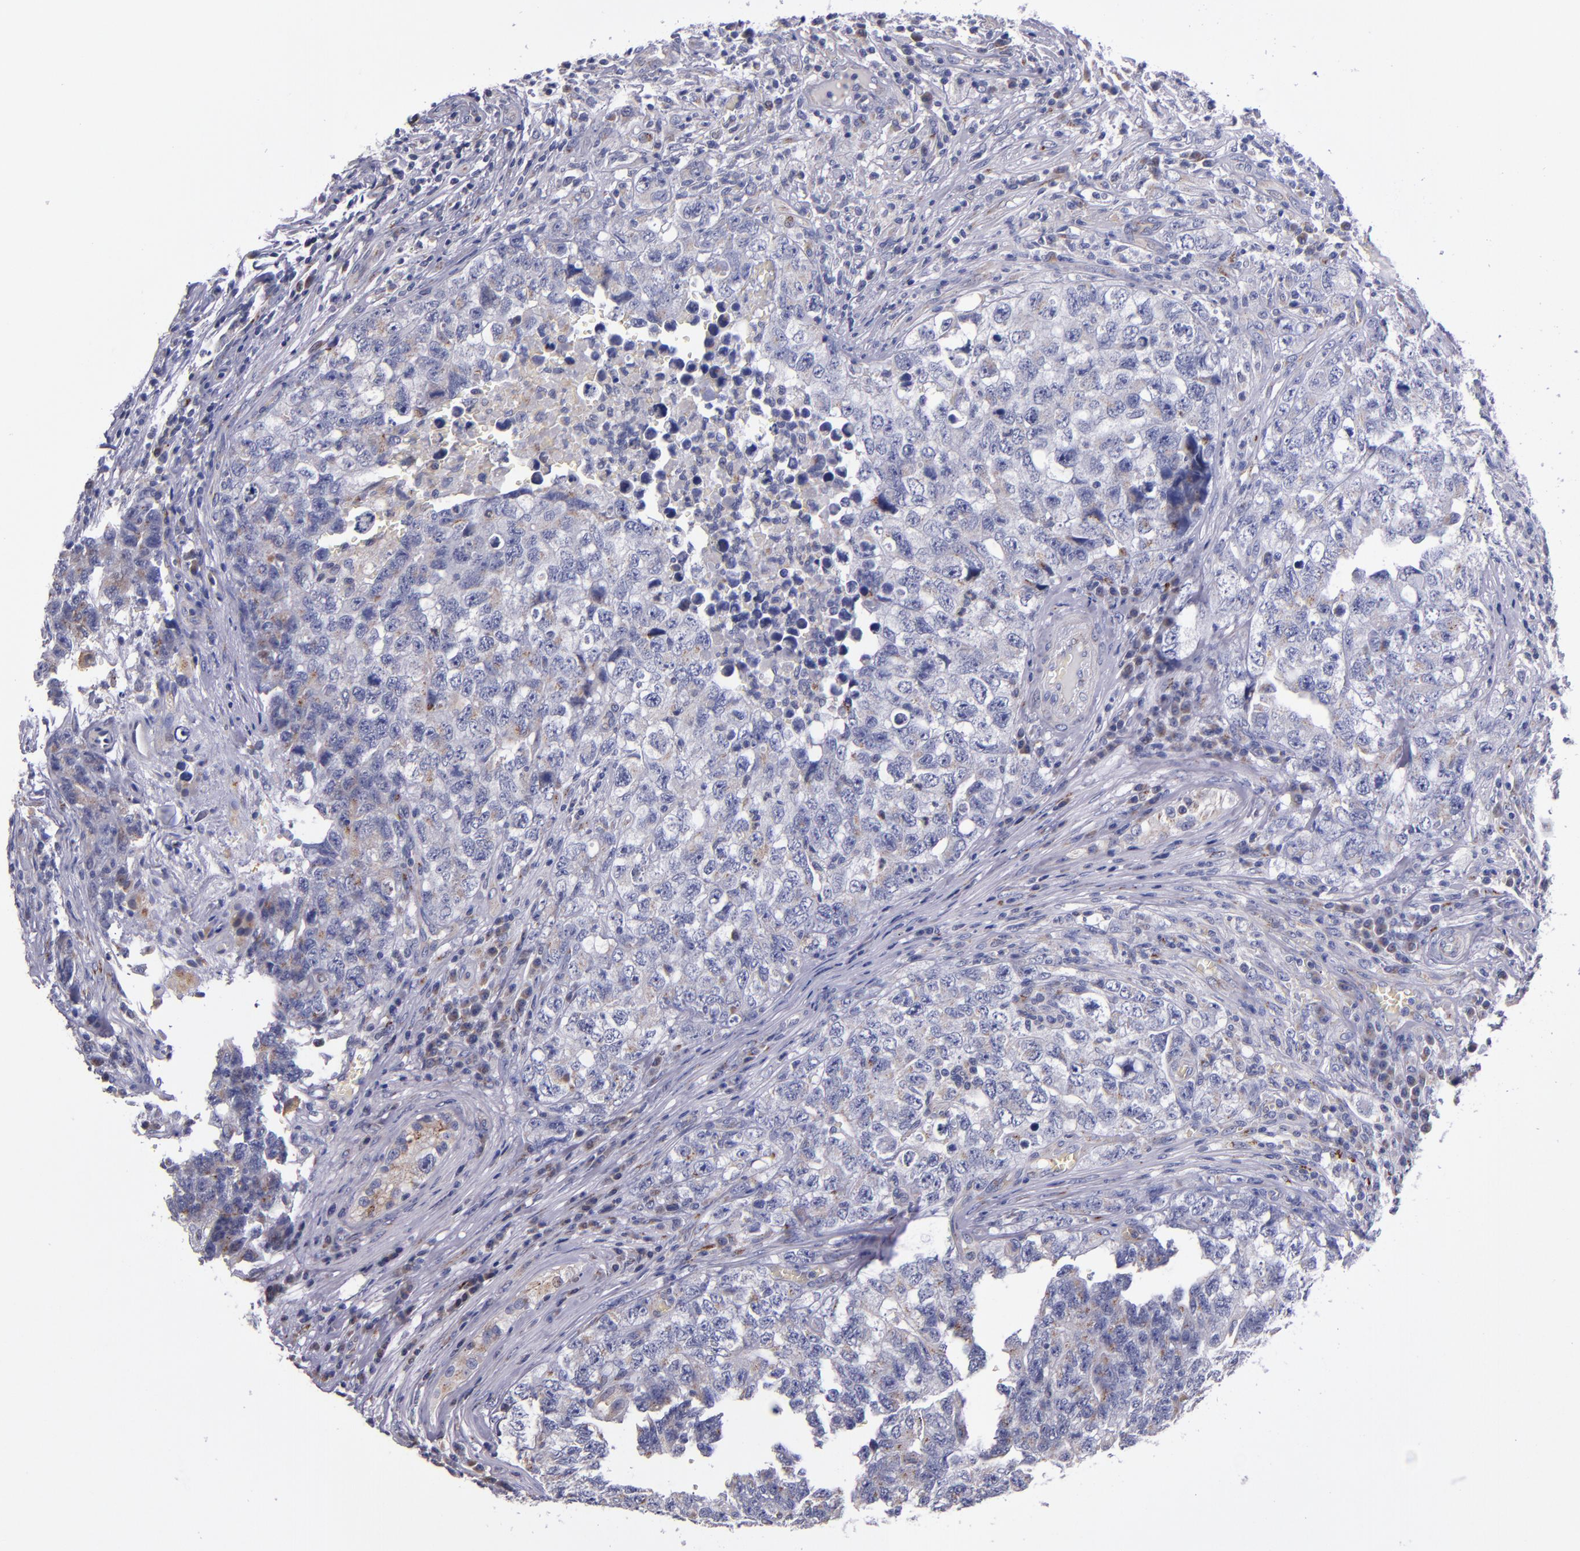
{"staining": {"intensity": "moderate", "quantity": "<25%", "location": "cytoplasmic/membranous"}, "tissue": "testis cancer", "cell_type": "Tumor cells", "image_type": "cancer", "snomed": [{"axis": "morphology", "description": "Carcinoma, Embryonal, NOS"}, {"axis": "topography", "description": "Testis"}], "caption": "Moderate cytoplasmic/membranous expression for a protein is seen in approximately <25% of tumor cells of embryonal carcinoma (testis) using immunohistochemistry (IHC).", "gene": "RAB41", "patient": {"sex": "male", "age": 31}}